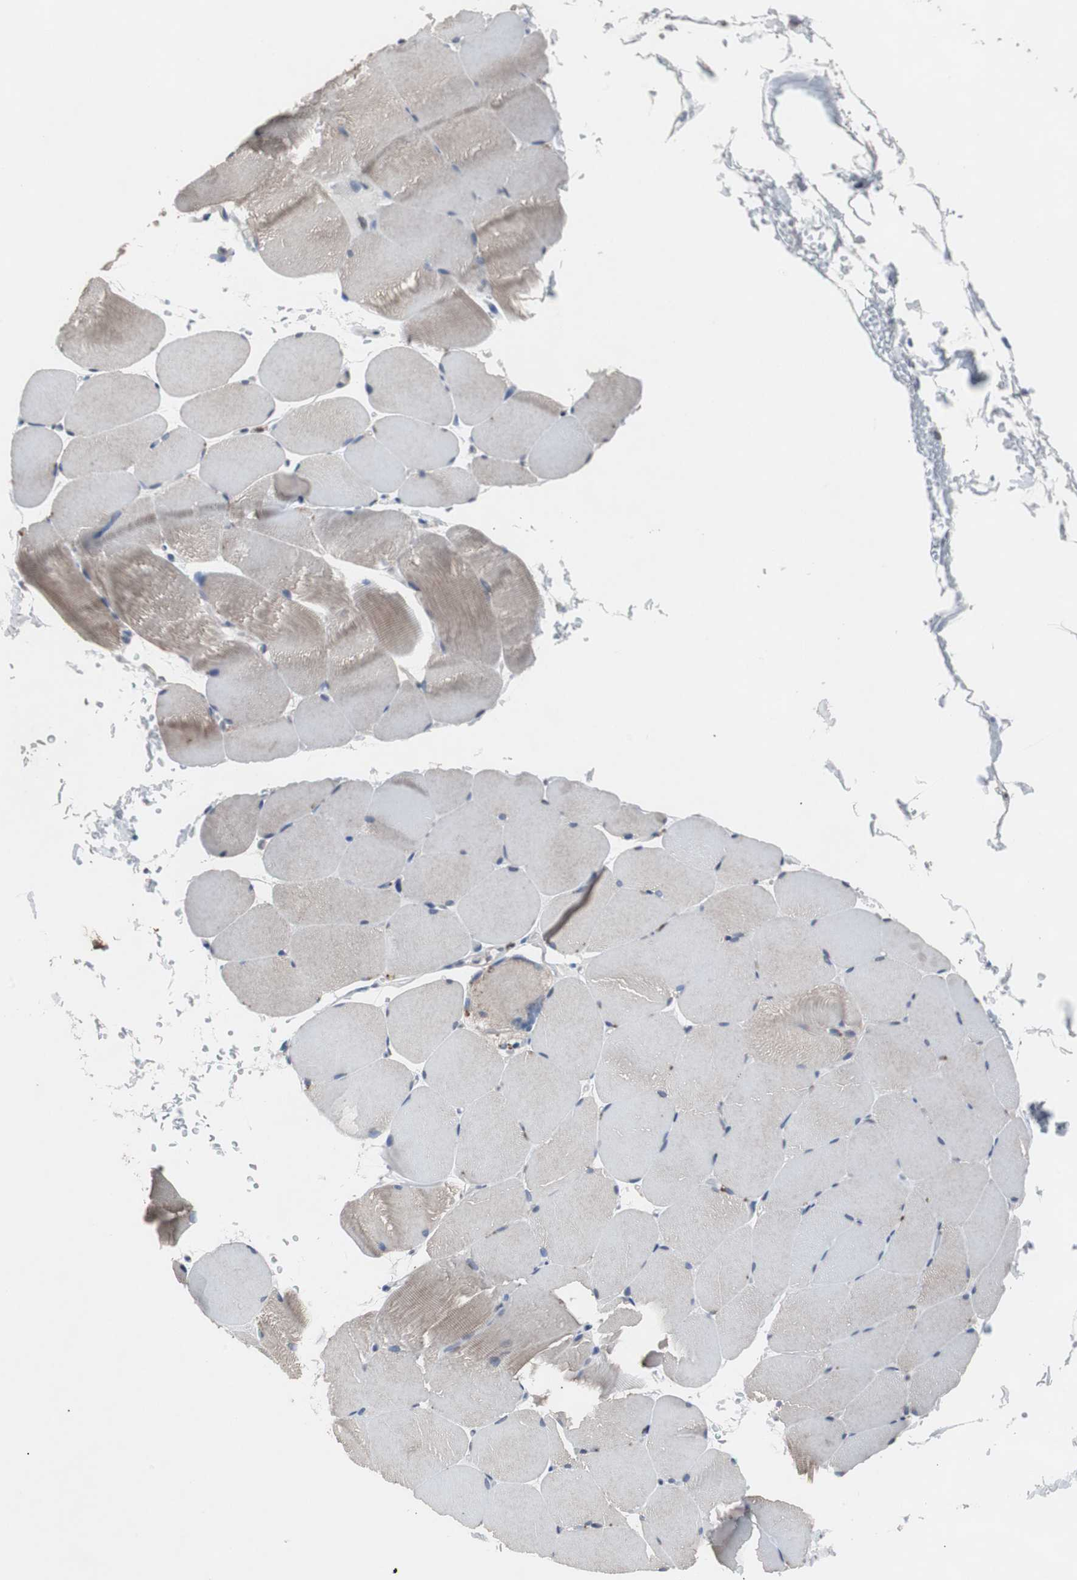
{"staining": {"intensity": "weak", "quantity": "25%-75%", "location": "cytoplasmic/membranous"}, "tissue": "skeletal muscle", "cell_type": "Myocytes", "image_type": "normal", "snomed": [{"axis": "morphology", "description": "Normal tissue, NOS"}, {"axis": "topography", "description": "Skeletal muscle"}, {"axis": "topography", "description": "Parathyroid gland"}], "caption": "Protein staining of benign skeletal muscle displays weak cytoplasmic/membranous expression in approximately 25%-75% of myocytes.", "gene": "RBM47", "patient": {"sex": "female", "age": 37}}